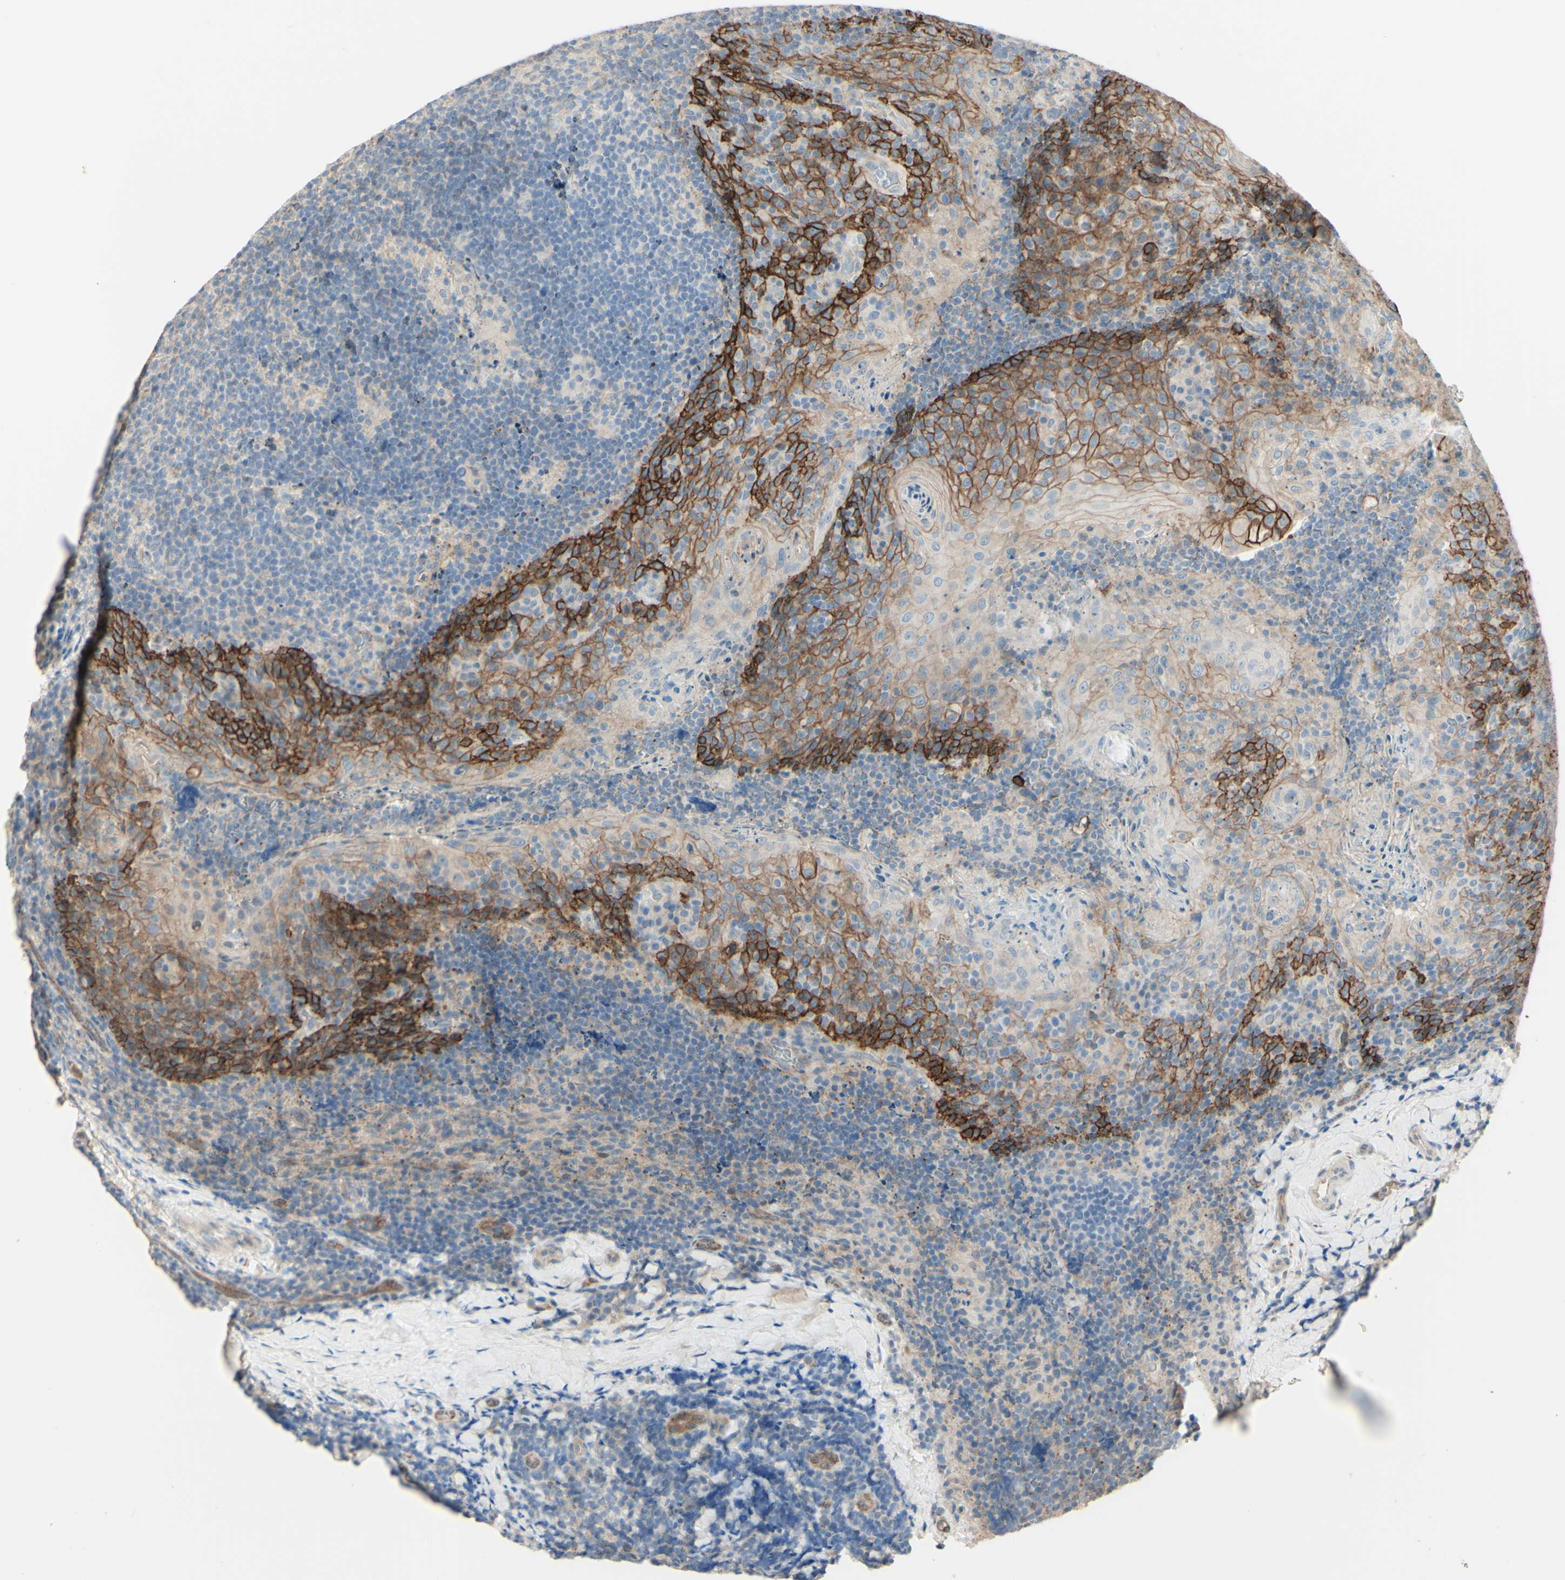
{"staining": {"intensity": "negative", "quantity": "none", "location": "none"}, "tissue": "tonsil", "cell_type": "Germinal center cells", "image_type": "normal", "snomed": [{"axis": "morphology", "description": "Normal tissue, NOS"}, {"axis": "topography", "description": "Tonsil"}], "caption": "This is an IHC photomicrograph of benign tonsil. There is no positivity in germinal center cells.", "gene": "RNF149", "patient": {"sex": "male", "age": 17}}